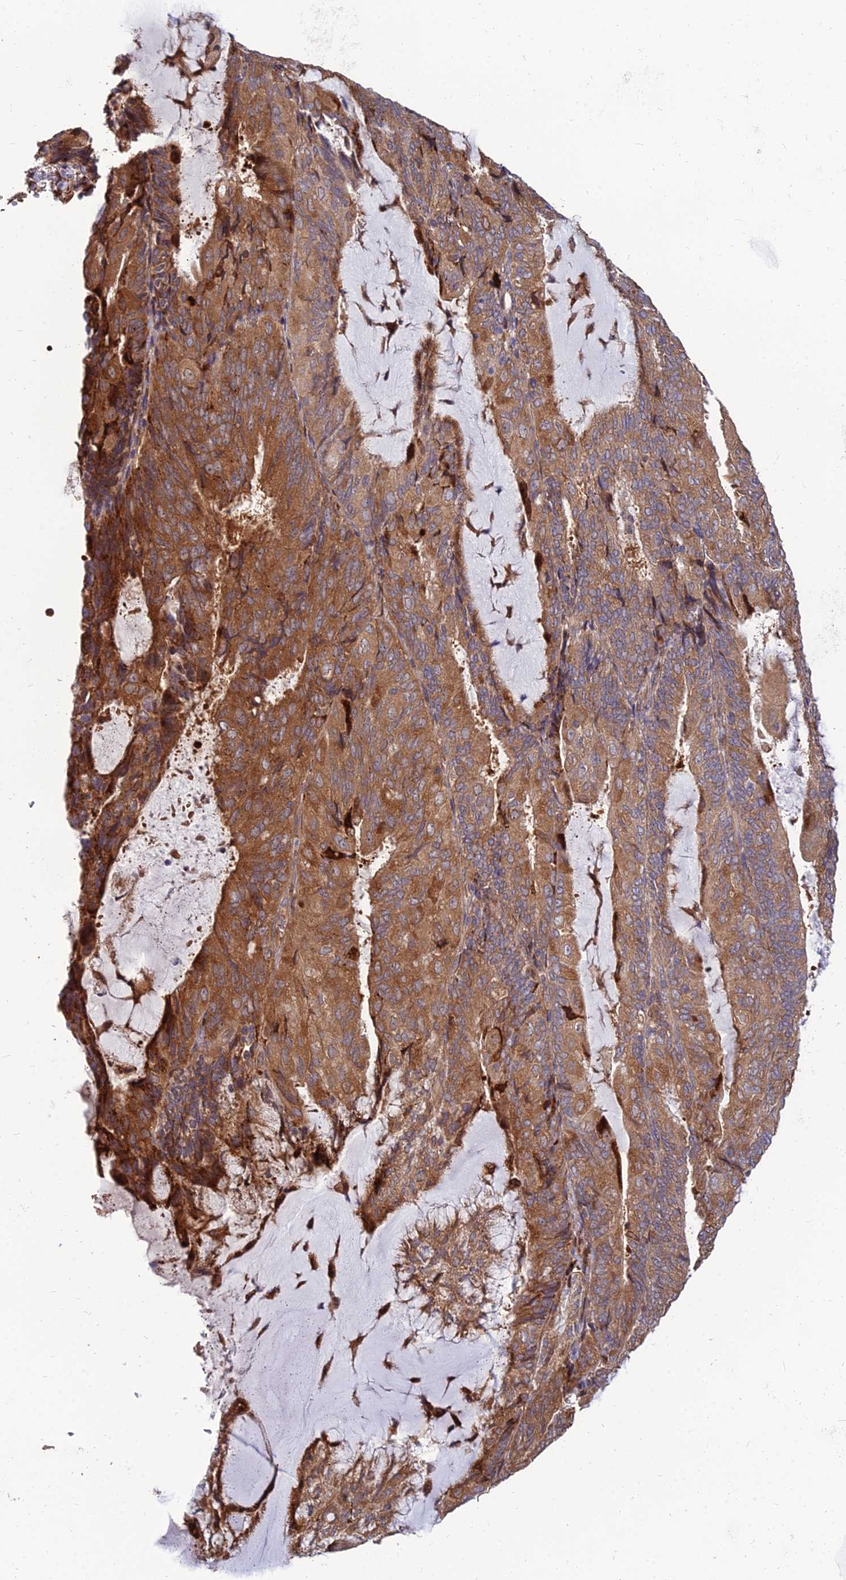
{"staining": {"intensity": "moderate", "quantity": ">75%", "location": "cytoplasmic/membranous"}, "tissue": "endometrial cancer", "cell_type": "Tumor cells", "image_type": "cancer", "snomed": [{"axis": "morphology", "description": "Adenocarcinoma, NOS"}, {"axis": "topography", "description": "Endometrium"}], "caption": "DAB (3,3'-diaminobenzidine) immunohistochemical staining of endometrial adenocarcinoma reveals moderate cytoplasmic/membranous protein staining in about >75% of tumor cells.", "gene": "CCT6B", "patient": {"sex": "female", "age": 81}}